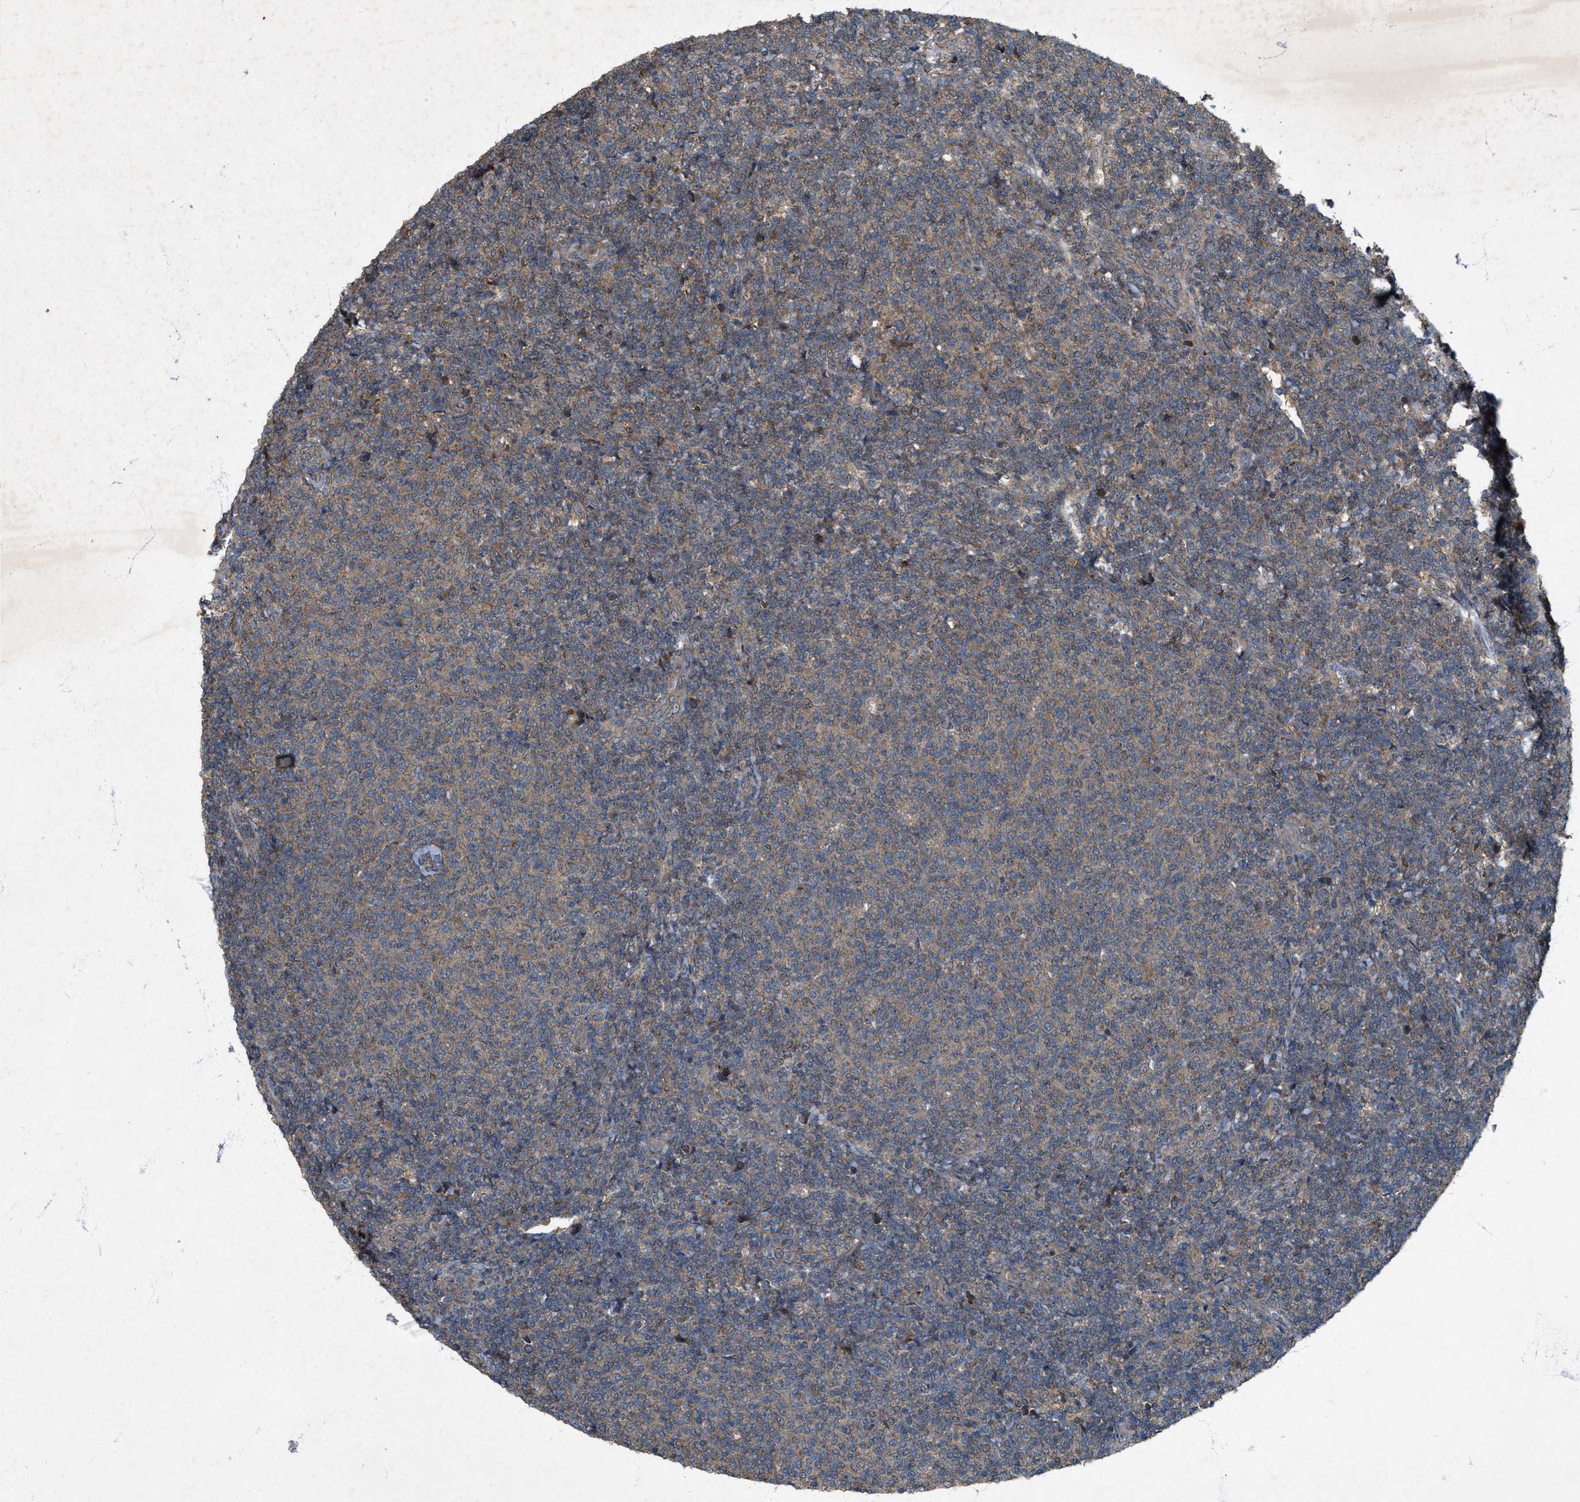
{"staining": {"intensity": "moderate", "quantity": ">75%", "location": "cytoplasmic/membranous"}, "tissue": "lymphoma", "cell_type": "Tumor cells", "image_type": "cancer", "snomed": [{"axis": "morphology", "description": "Malignant lymphoma, non-Hodgkin's type, Low grade"}, {"axis": "topography", "description": "Lymph node"}], "caption": "Lymphoma stained for a protein displays moderate cytoplasmic/membranous positivity in tumor cells.", "gene": "PDP2", "patient": {"sex": "male", "age": 66}}